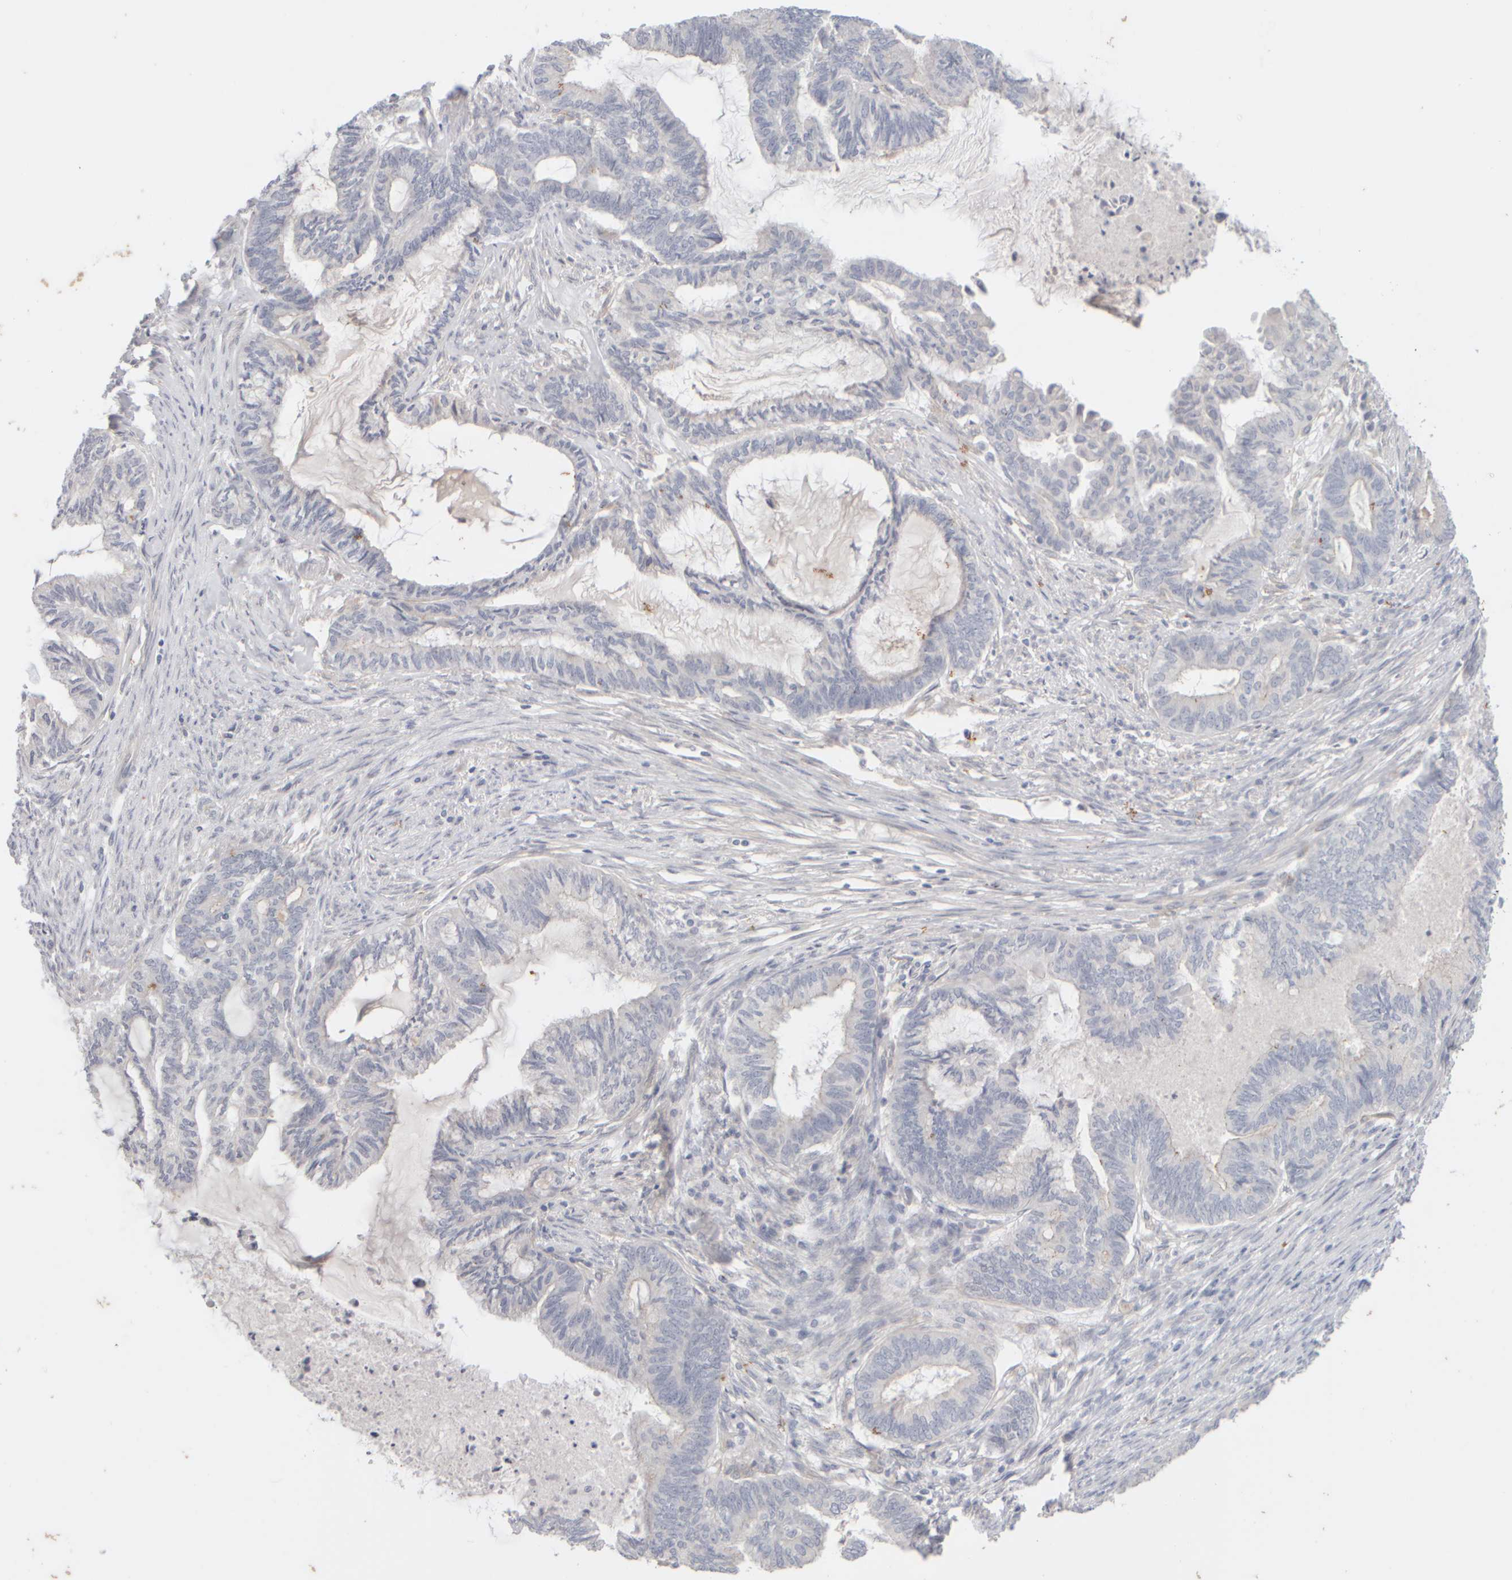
{"staining": {"intensity": "negative", "quantity": "none", "location": "none"}, "tissue": "endometrial cancer", "cell_type": "Tumor cells", "image_type": "cancer", "snomed": [{"axis": "morphology", "description": "Adenocarcinoma, NOS"}, {"axis": "topography", "description": "Endometrium"}], "caption": "This is an immunohistochemistry micrograph of endometrial cancer (adenocarcinoma). There is no expression in tumor cells.", "gene": "GOPC", "patient": {"sex": "female", "age": 86}}